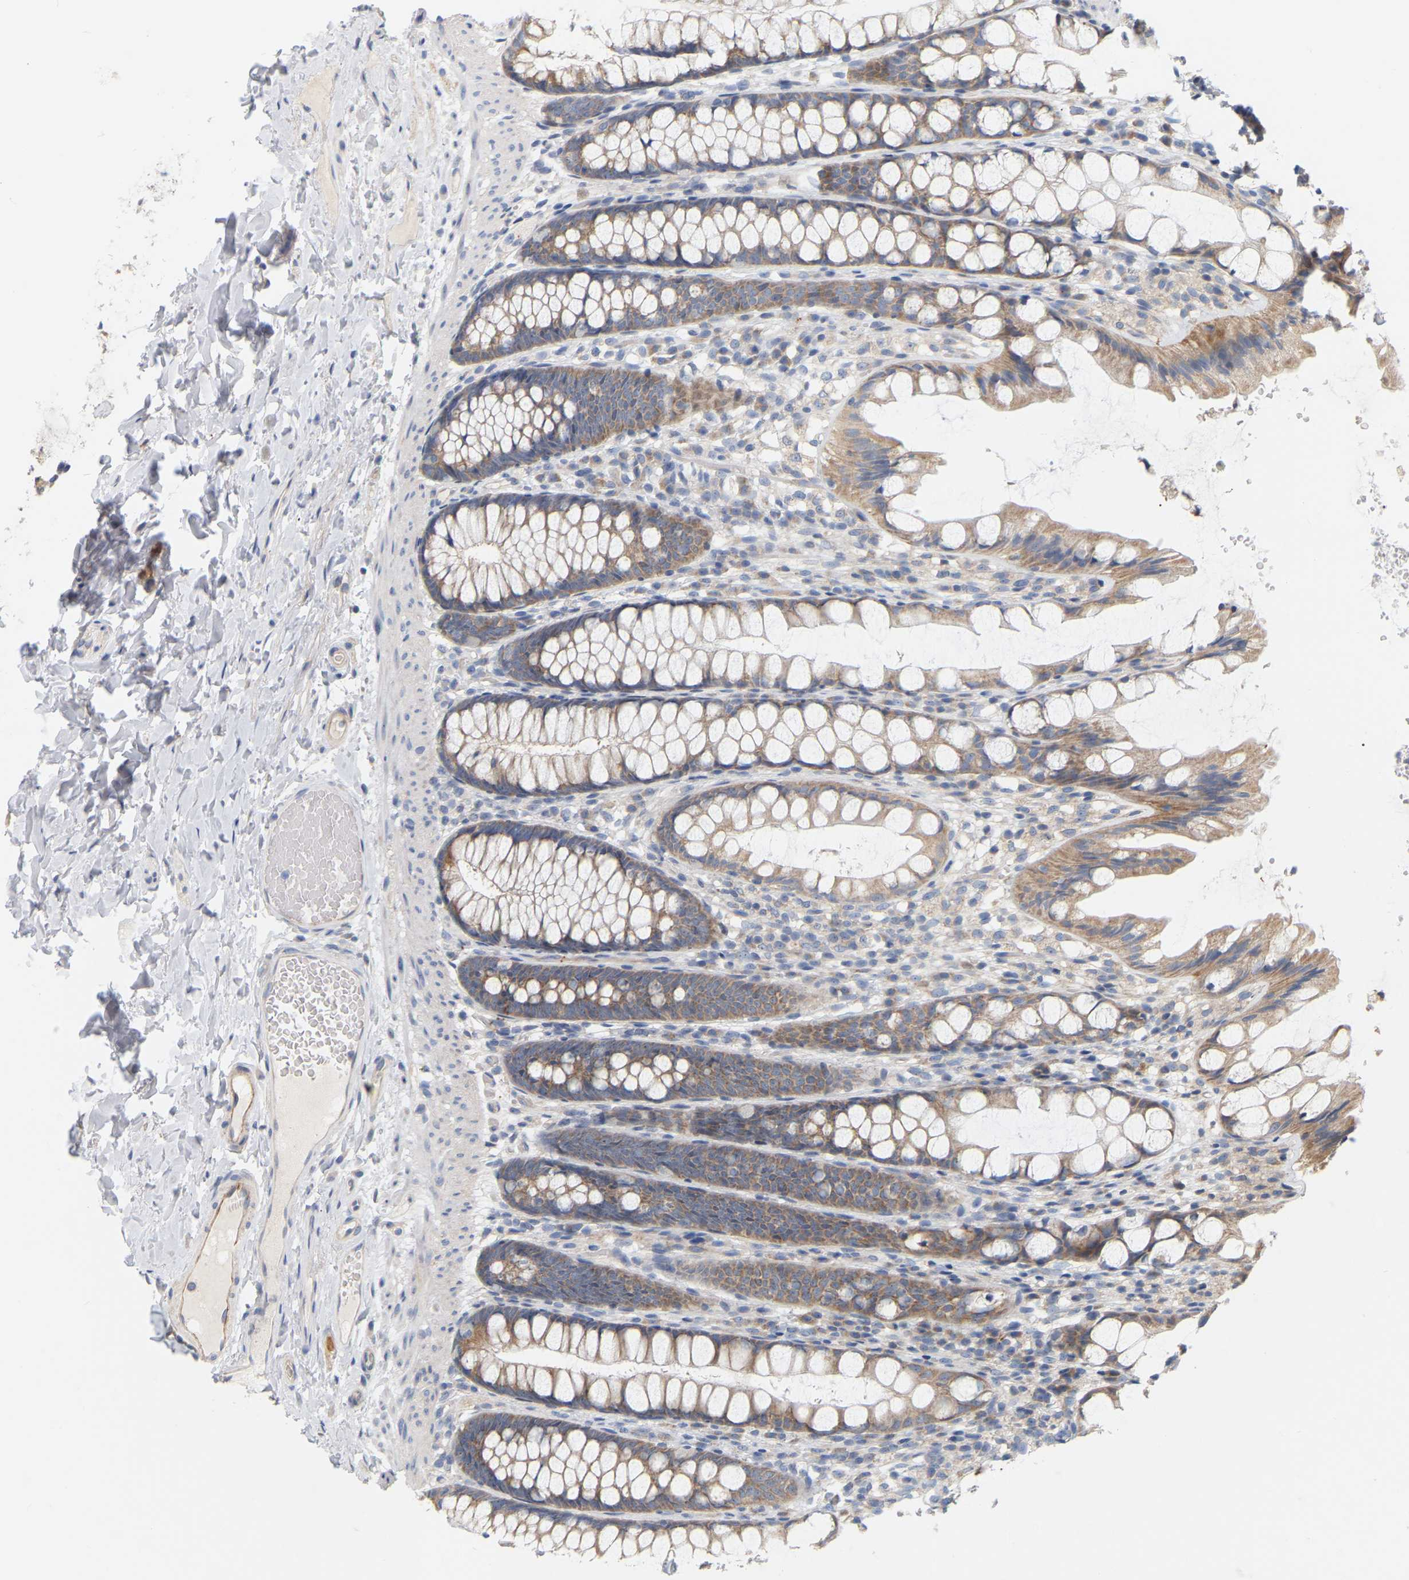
{"staining": {"intensity": "weak", "quantity": "25%-75%", "location": "cytoplasmic/membranous"}, "tissue": "colon", "cell_type": "Endothelial cells", "image_type": "normal", "snomed": [{"axis": "morphology", "description": "Normal tissue, NOS"}, {"axis": "topography", "description": "Colon"}], "caption": "This is a histology image of IHC staining of benign colon, which shows weak expression in the cytoplasmic/membranous of endothelial cells.", "gene": "MINDY4", "patient": {"sex": "male", "age": 47}}